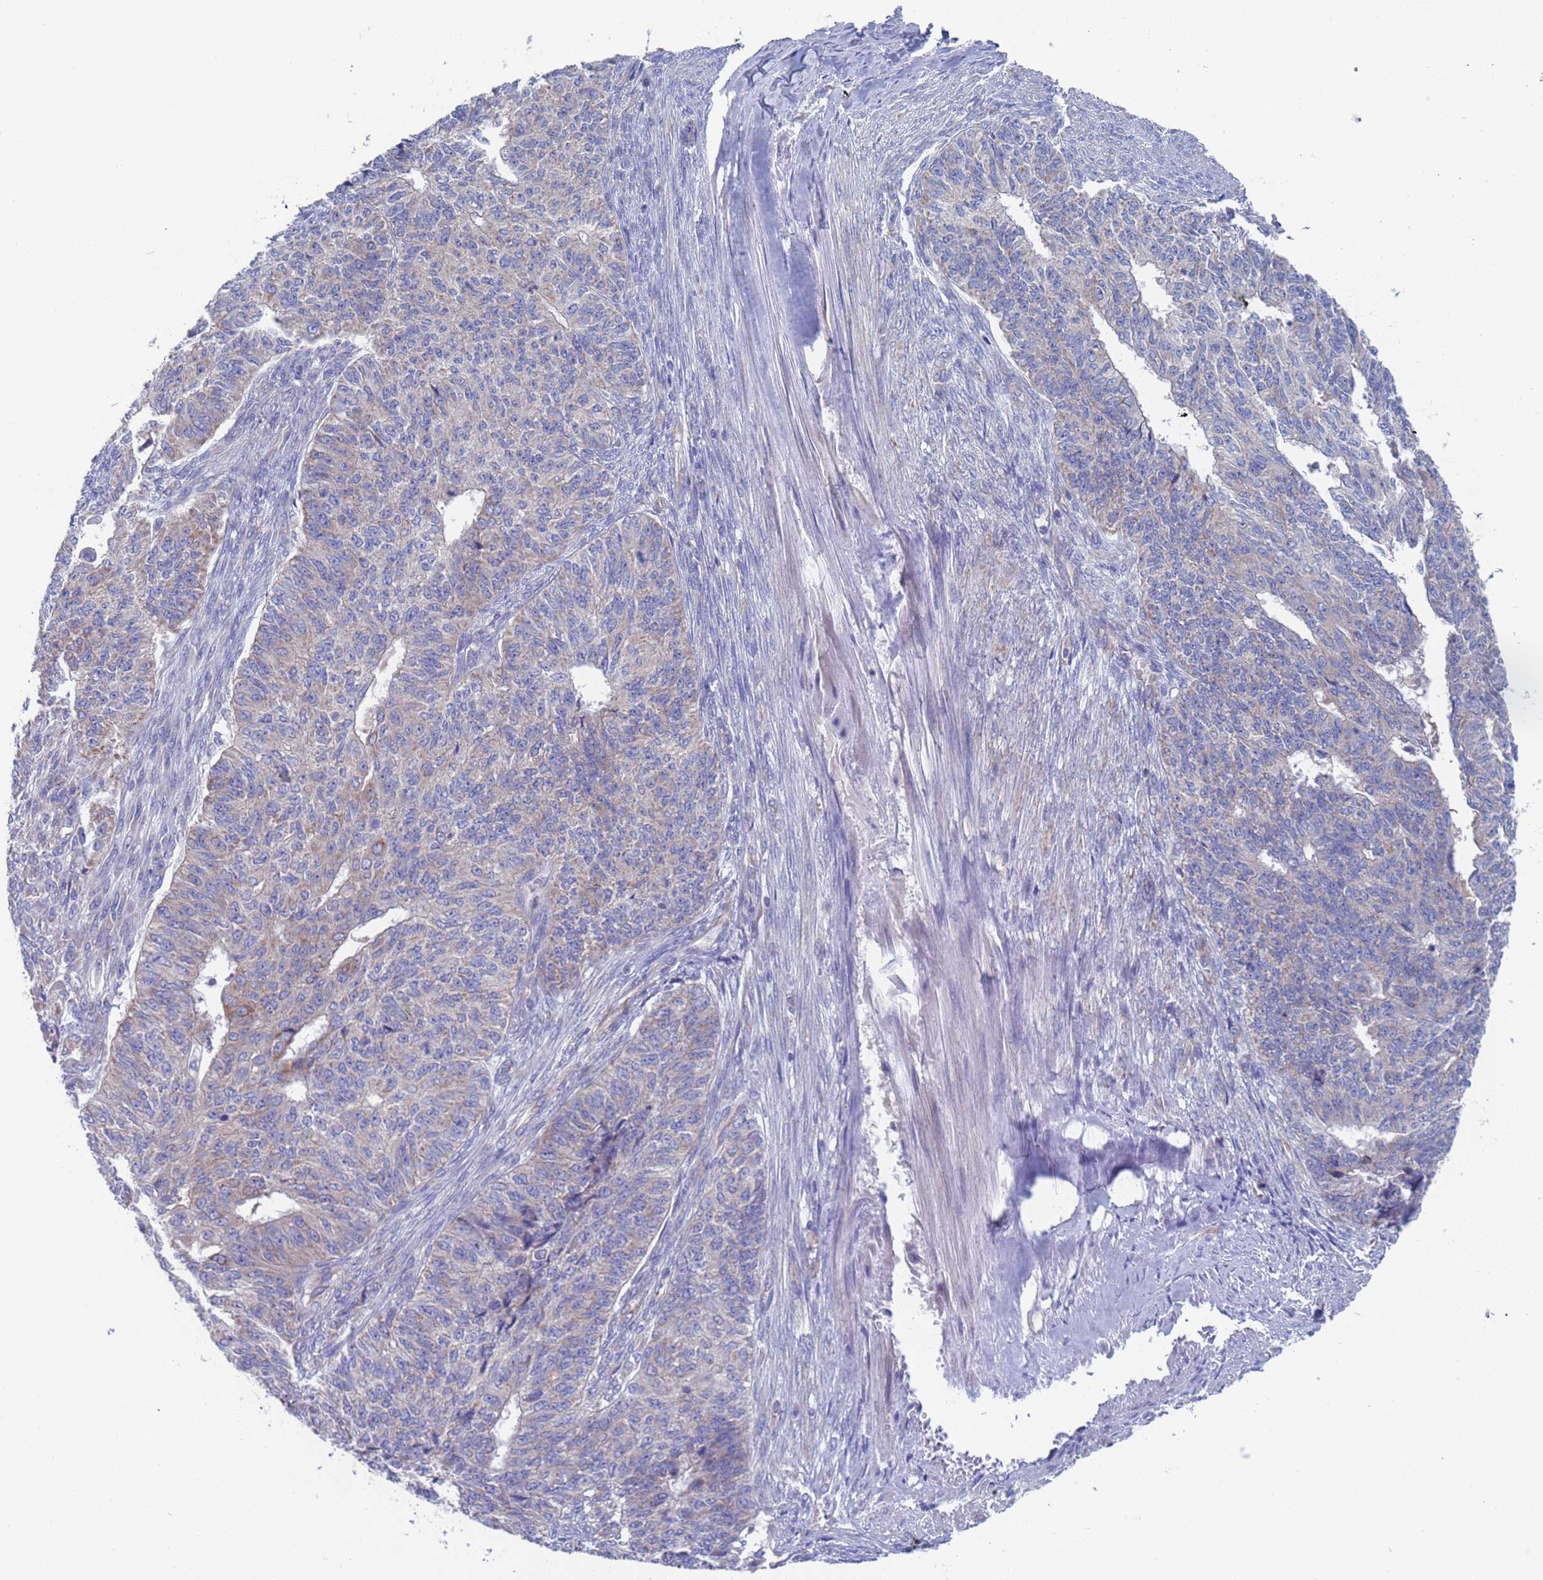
{"staining": {"intensity": "negative", "quantity": "none", "location": "none"}, "tissue": "endometrial cancer", "cell_type": "Tumor cells", "image_type": "cancer", "snomed": [{"axis": "morphology", "description": "Adenocarcinoma, NOS"}, {"axis": "topography", "description": "Endometrium"}], "caption": "DAB immunohistochemical staining of endometrial cancer (adenocarcinoma) reveals no significant staining in tumor cells.", "gene": "PET117", "patient": {"sex": "female", "age": 32}}